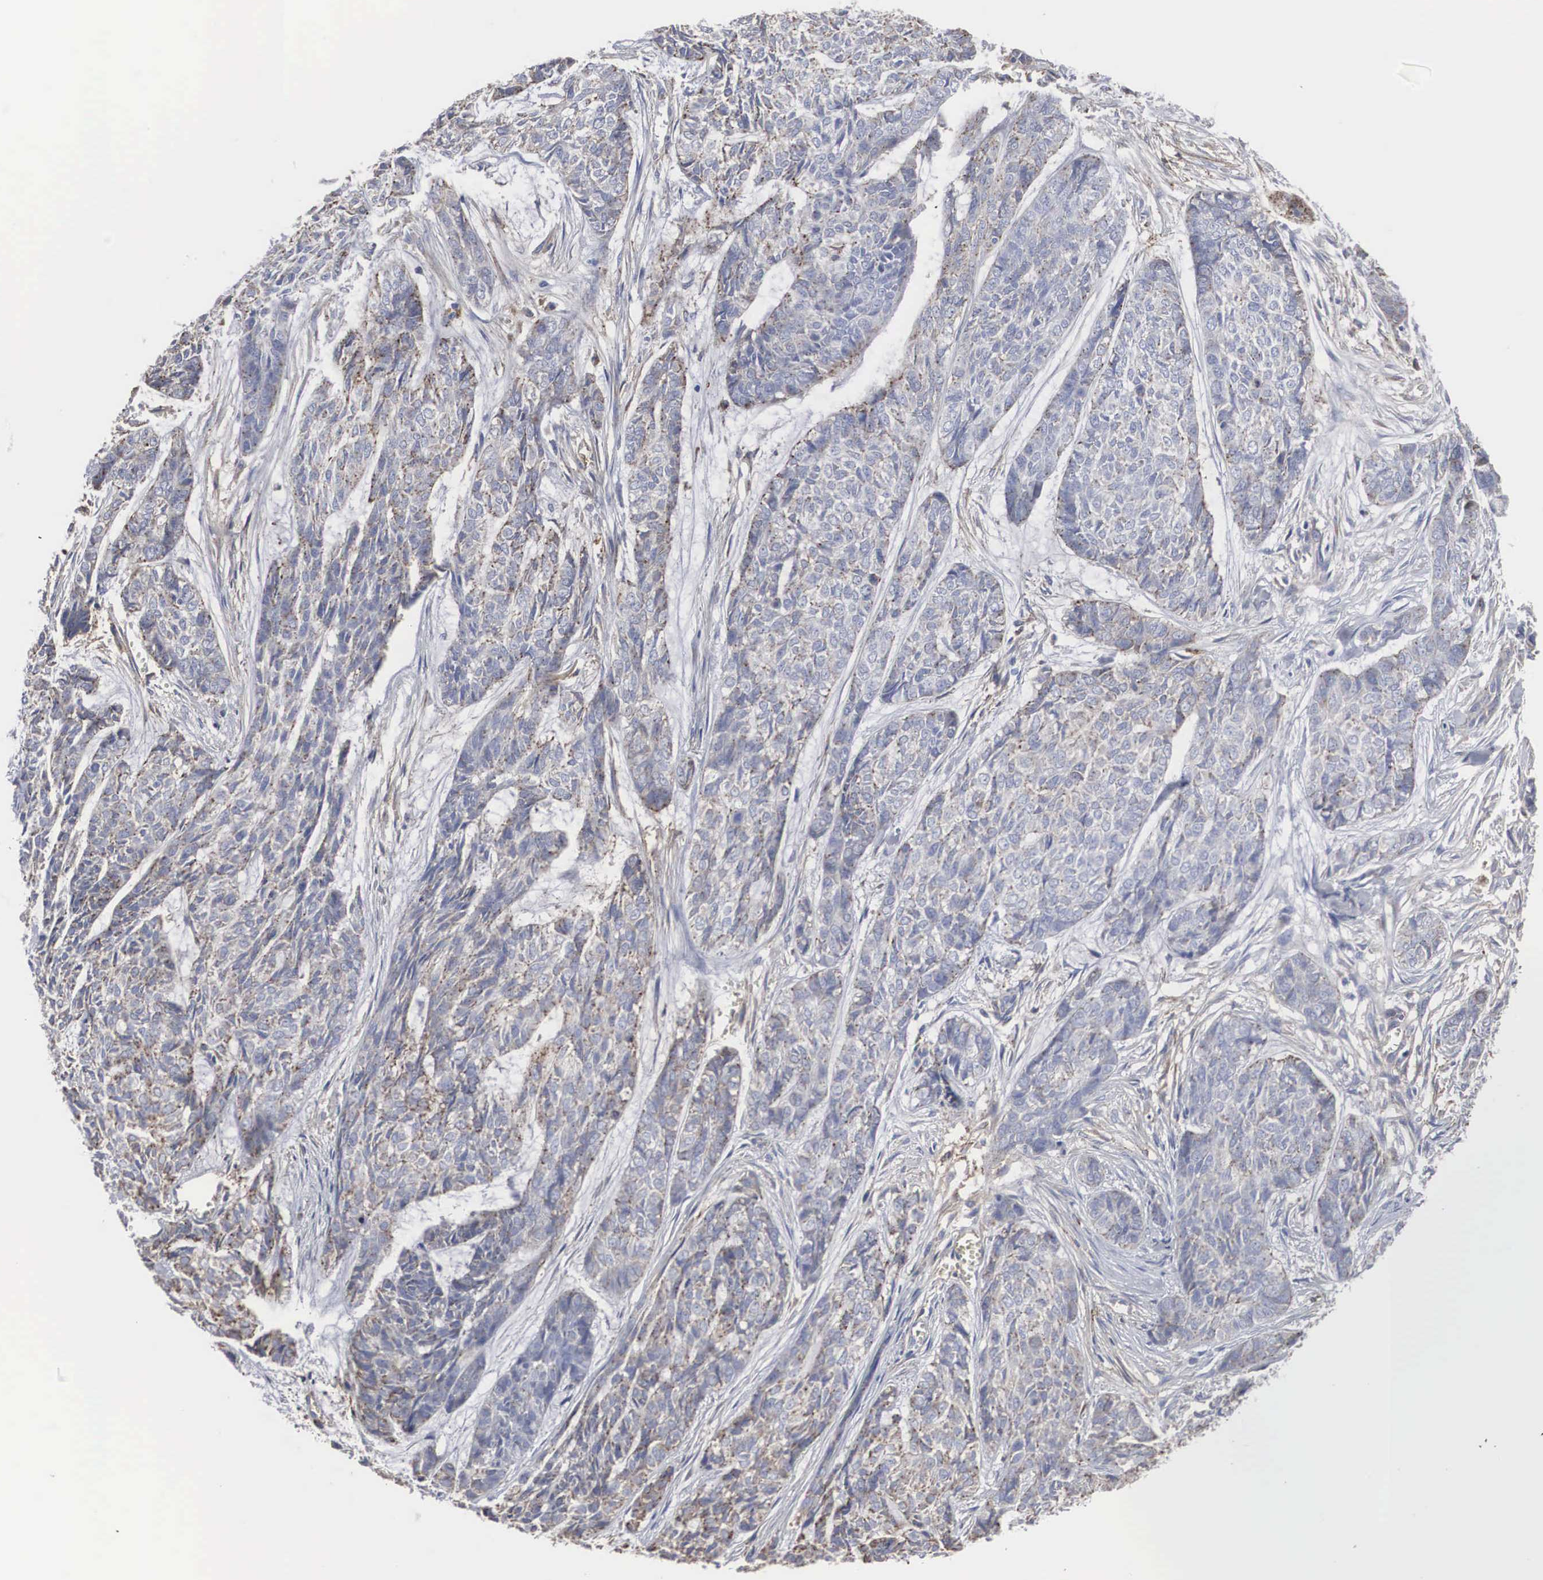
{"staining": {"intensity": "moderate", "quantity": "<25%", "location": "cytoplasmic/membranous"}, "tissue": "skin cancer", "cell_type": "Tumor cells", "image_type": "cancer", "snomed": [{"axis": "morphology", "description": "Normal tissue, NOS"}, {"axis": "morphology", "description": "Basal cell carcinoma"}, {"axis": "topography", "description": "Skin"}], "caption": "DAB immunohistochemical staining of human skin cancer exhibits moderate cytoplasmic/membranous protein staining in about <25% of tumor cells. Immunohistochemistry (ihc) stains the protein of interest in brown and the nuclei are stained blue.", "gene": "LGALS3BP", "patient": {"sex": "female", "age": 65}}